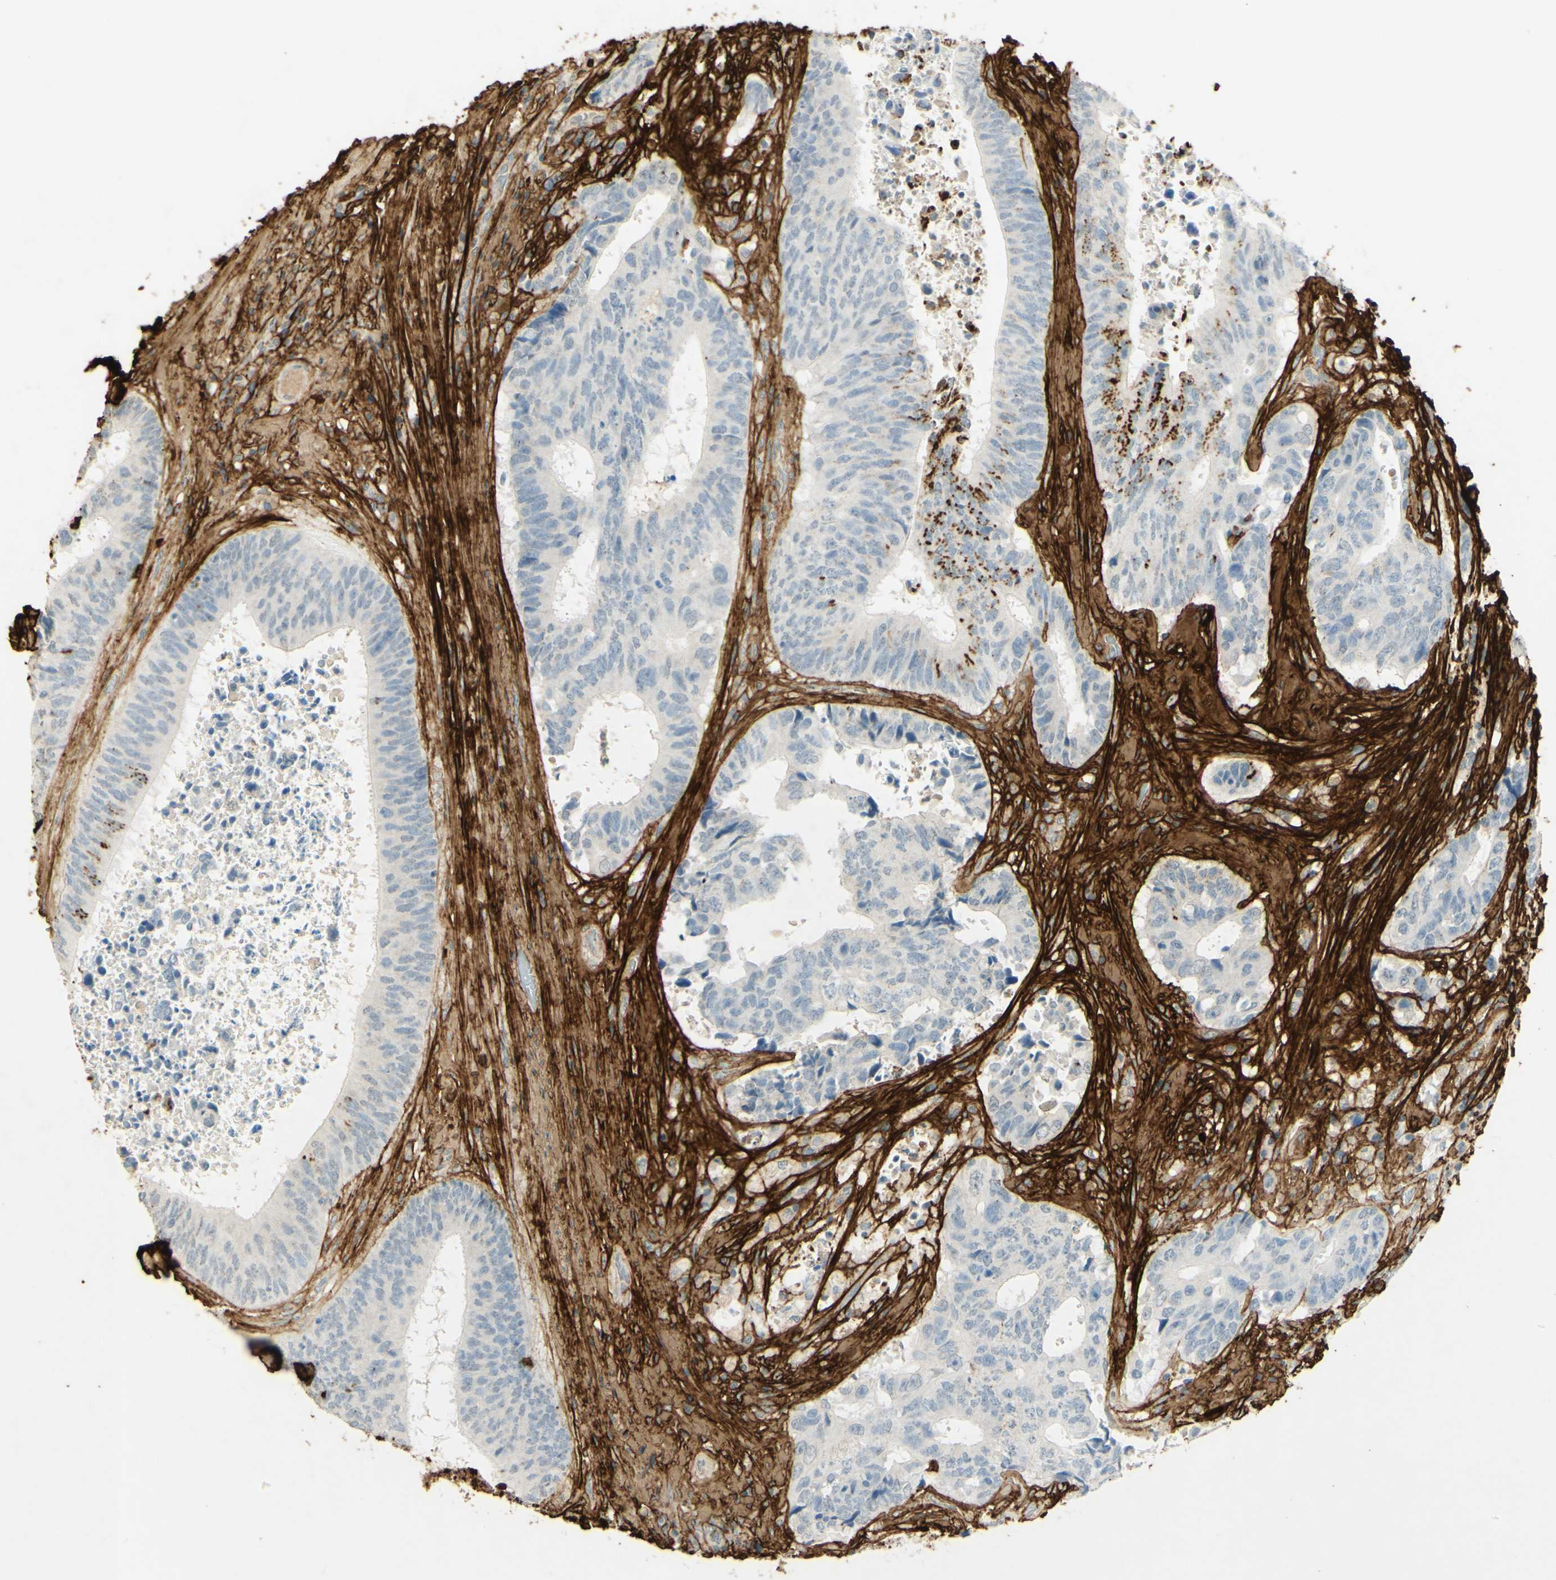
{"staining": {"intensity": "strong", "quantity": "<25%", "location": "cytoplasmic/membranous"}, "tissue": "colorectal cancer", "cell_type": "Tumor cells", "image_type": "cancer", "snomed": [{"axis": "morphology", "description": "Adenocarcinoma, NOS"}, {"axis": "topography", "description": "Rectum"}], "caption": "This image displays immunohistochemistry staining of adenocarcinoma (colorectal), with medium strong cytoplasmic/membranous staining in approximately <25% of tumor cells.", "gene": "TNN", "patient": {"sex": "male", "age": 72}}